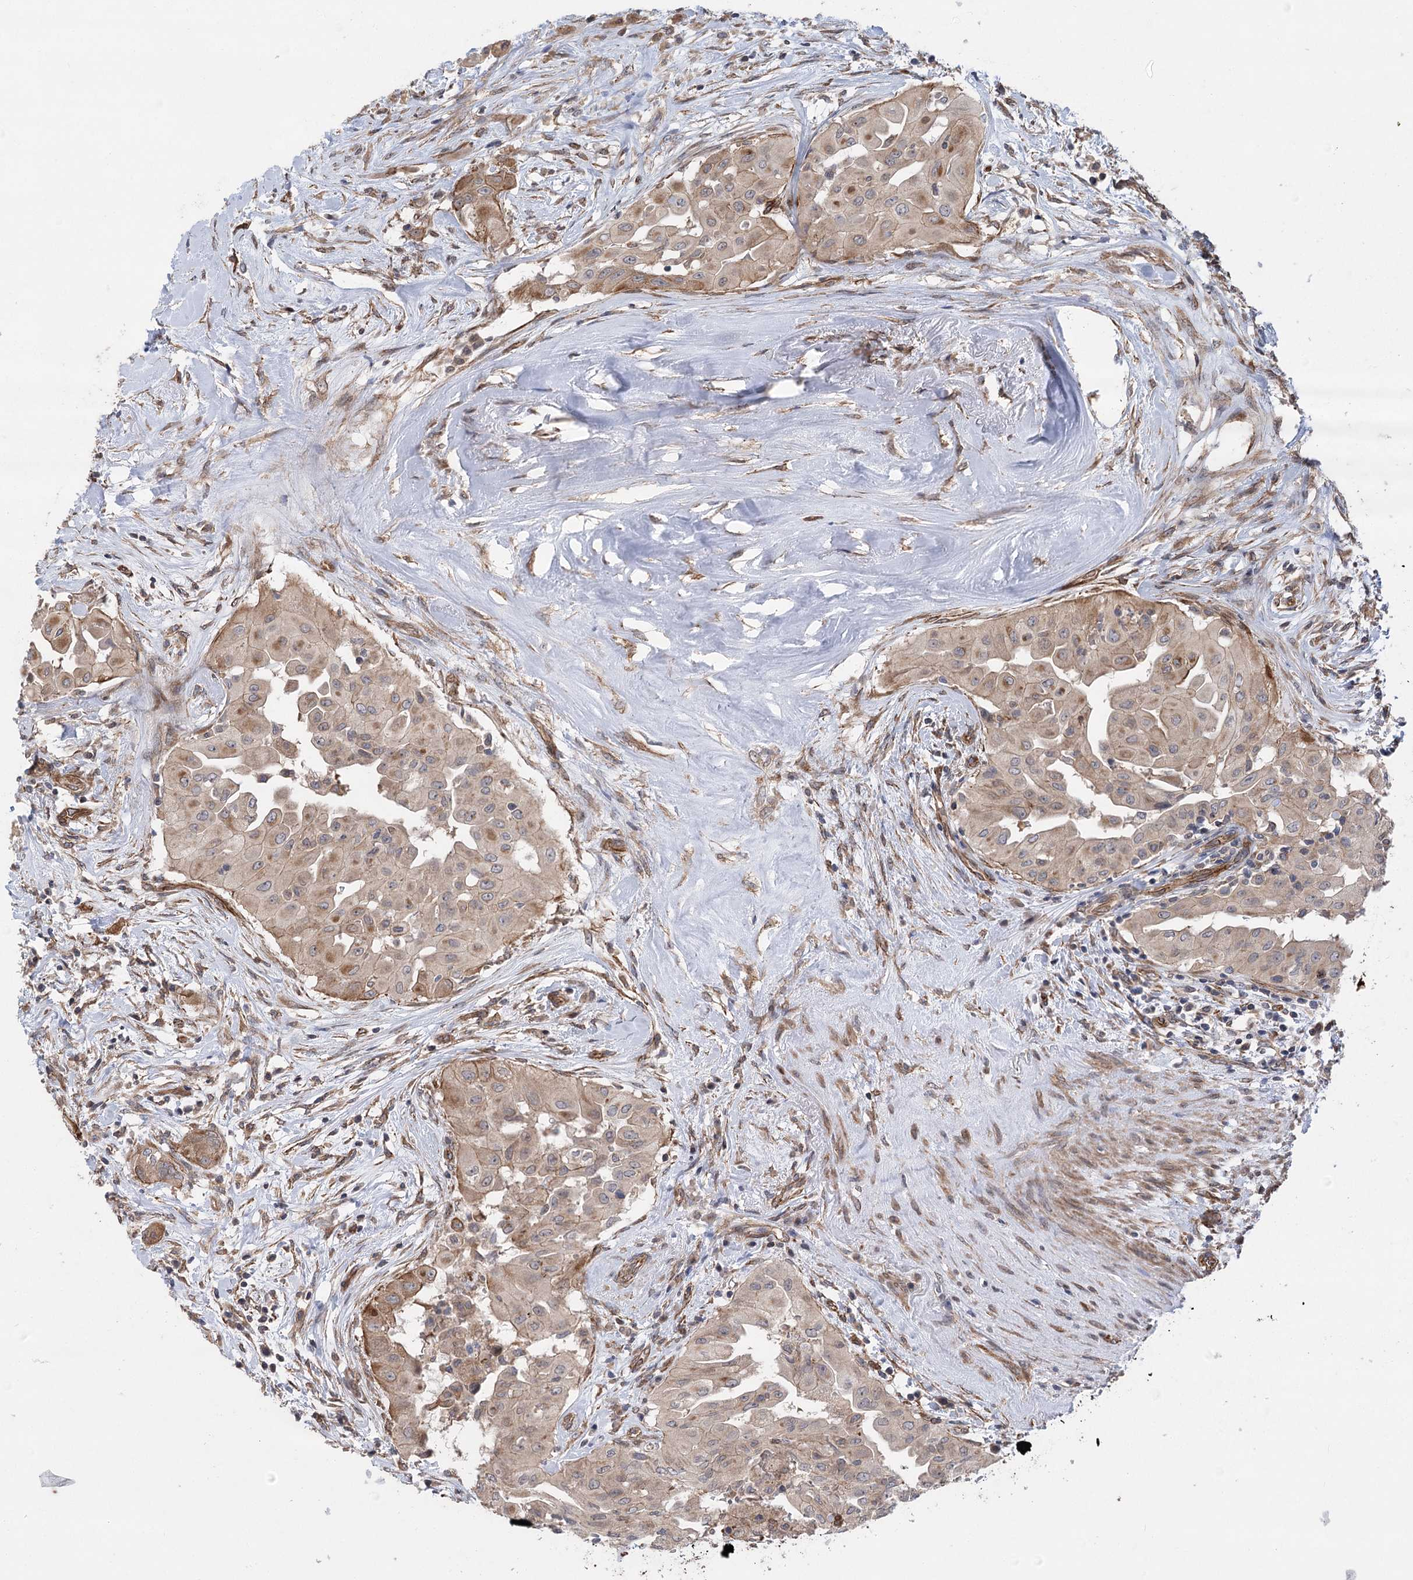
{"staining": {"intensity": "weak", "quantity": "25%-75%", "location": "cytoplasmic/membranous"}, "tissue": "thyroid cancer", "cell_type": "Tumor cells", "image_type": "cancer", "snomed": [{"axis": "morphology", "description": "Papillary adenocarcinoma, NOS"}, {"axis": "topography", "description": "Thyroid gland"}], "caption": "Protein expression analysis of human thyroid cancer reveals weak cytoplasmic/membranous positivity in about 25%-75% of tumor cells.", "gene": "RWDD4", "patient": {"sex": "female", "age": 59}}